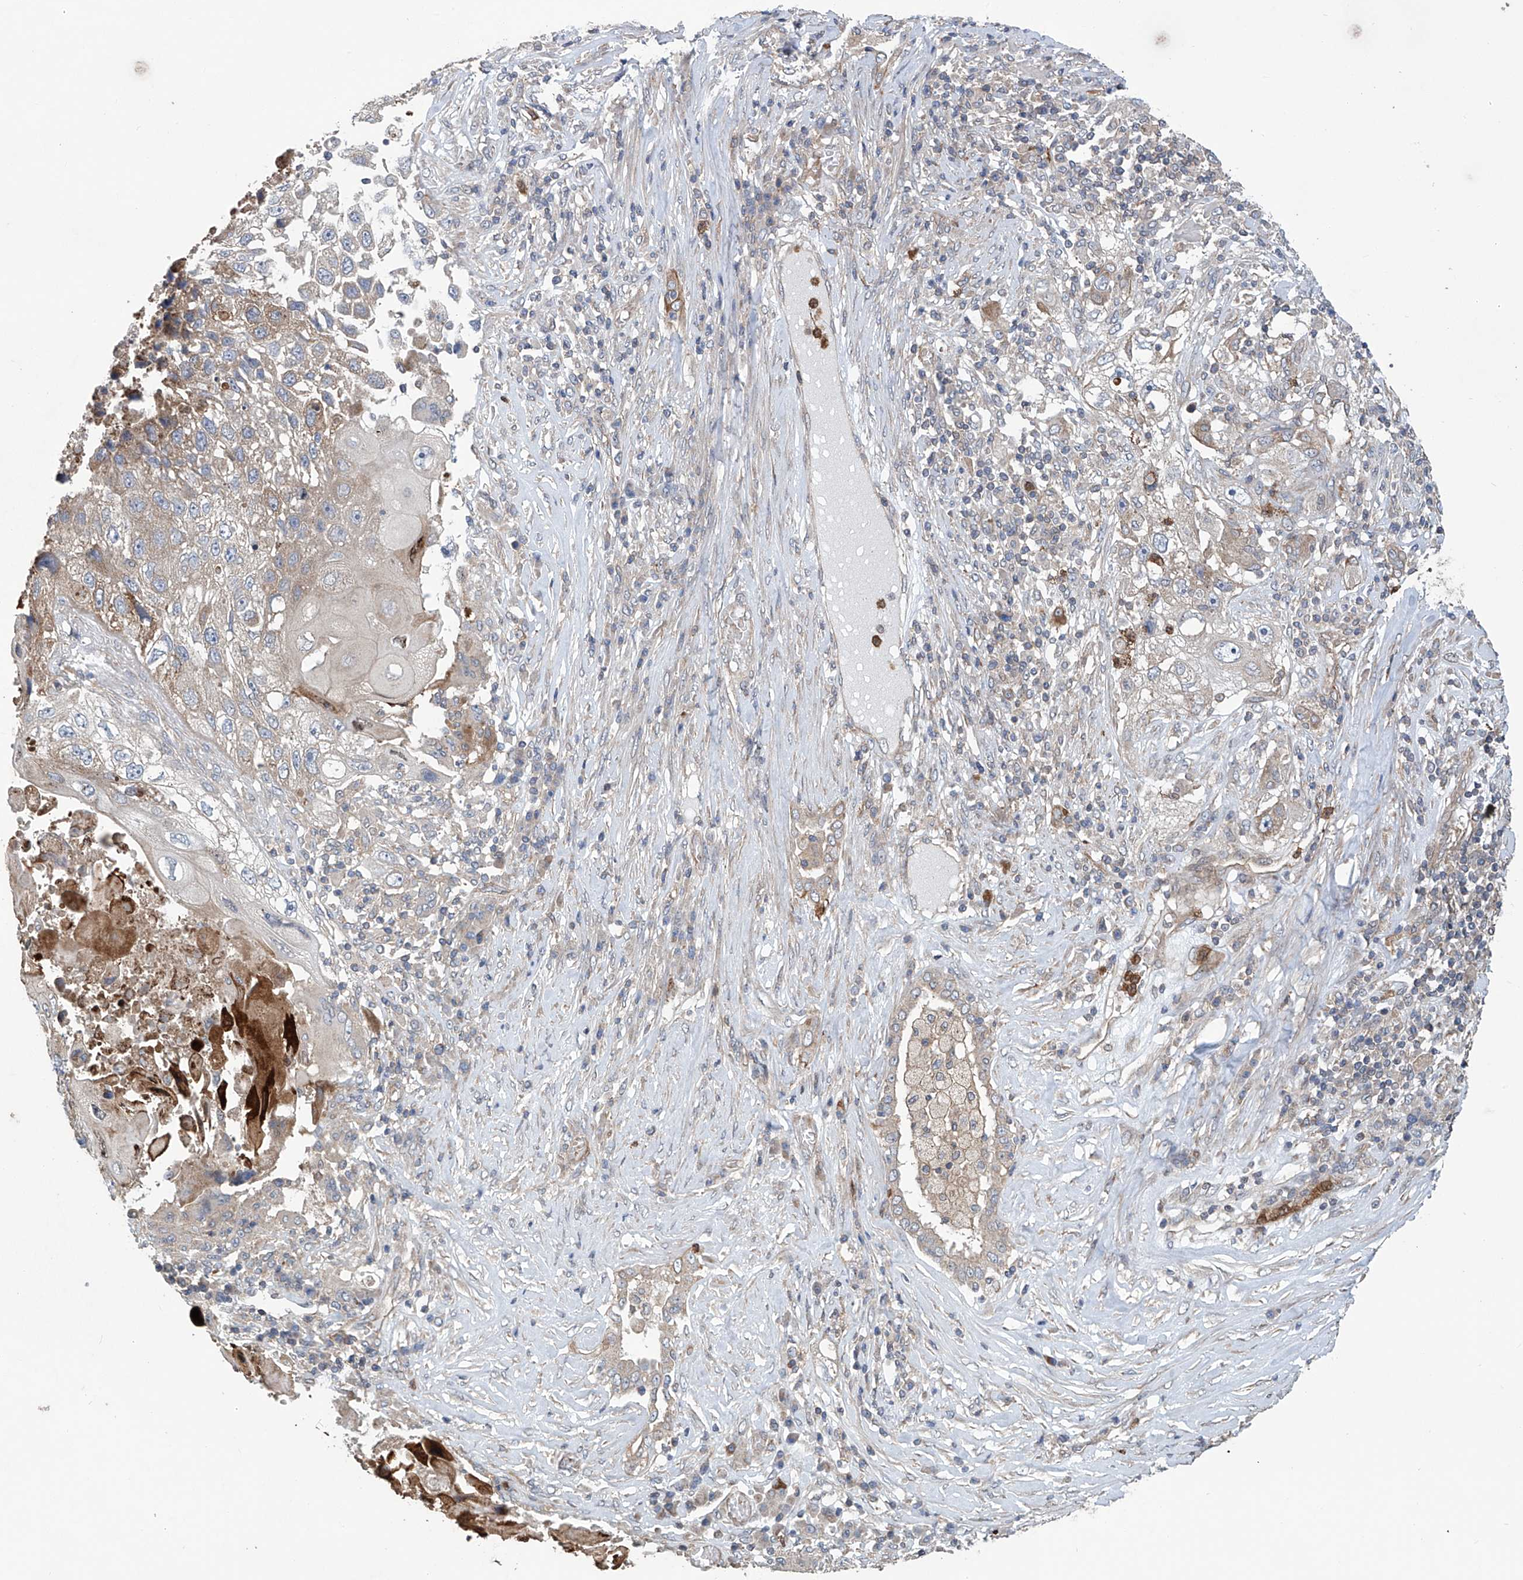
{"staining": {"intensity": "negative", "quantity": "none", "location": "none"}, "tissue": "lung cancer", "cell_type": "Tumor cells", "image_type": "cancer", "snomed": [{"axis": "morphology", "description": "Squamous cell carcinoma, NOS"}, {"axis": "topography", "description": "Lung"}], "caption": "High magnification brightfield microscopy of lung cancer stained with DAB (3,3'-diaminobenzidine) (brown) and counterstained with hematoxylin (blue): tumor cells show no significant positivity.", "gene": "EIF2D", "patient": {"sex": "male", "age": 61}}